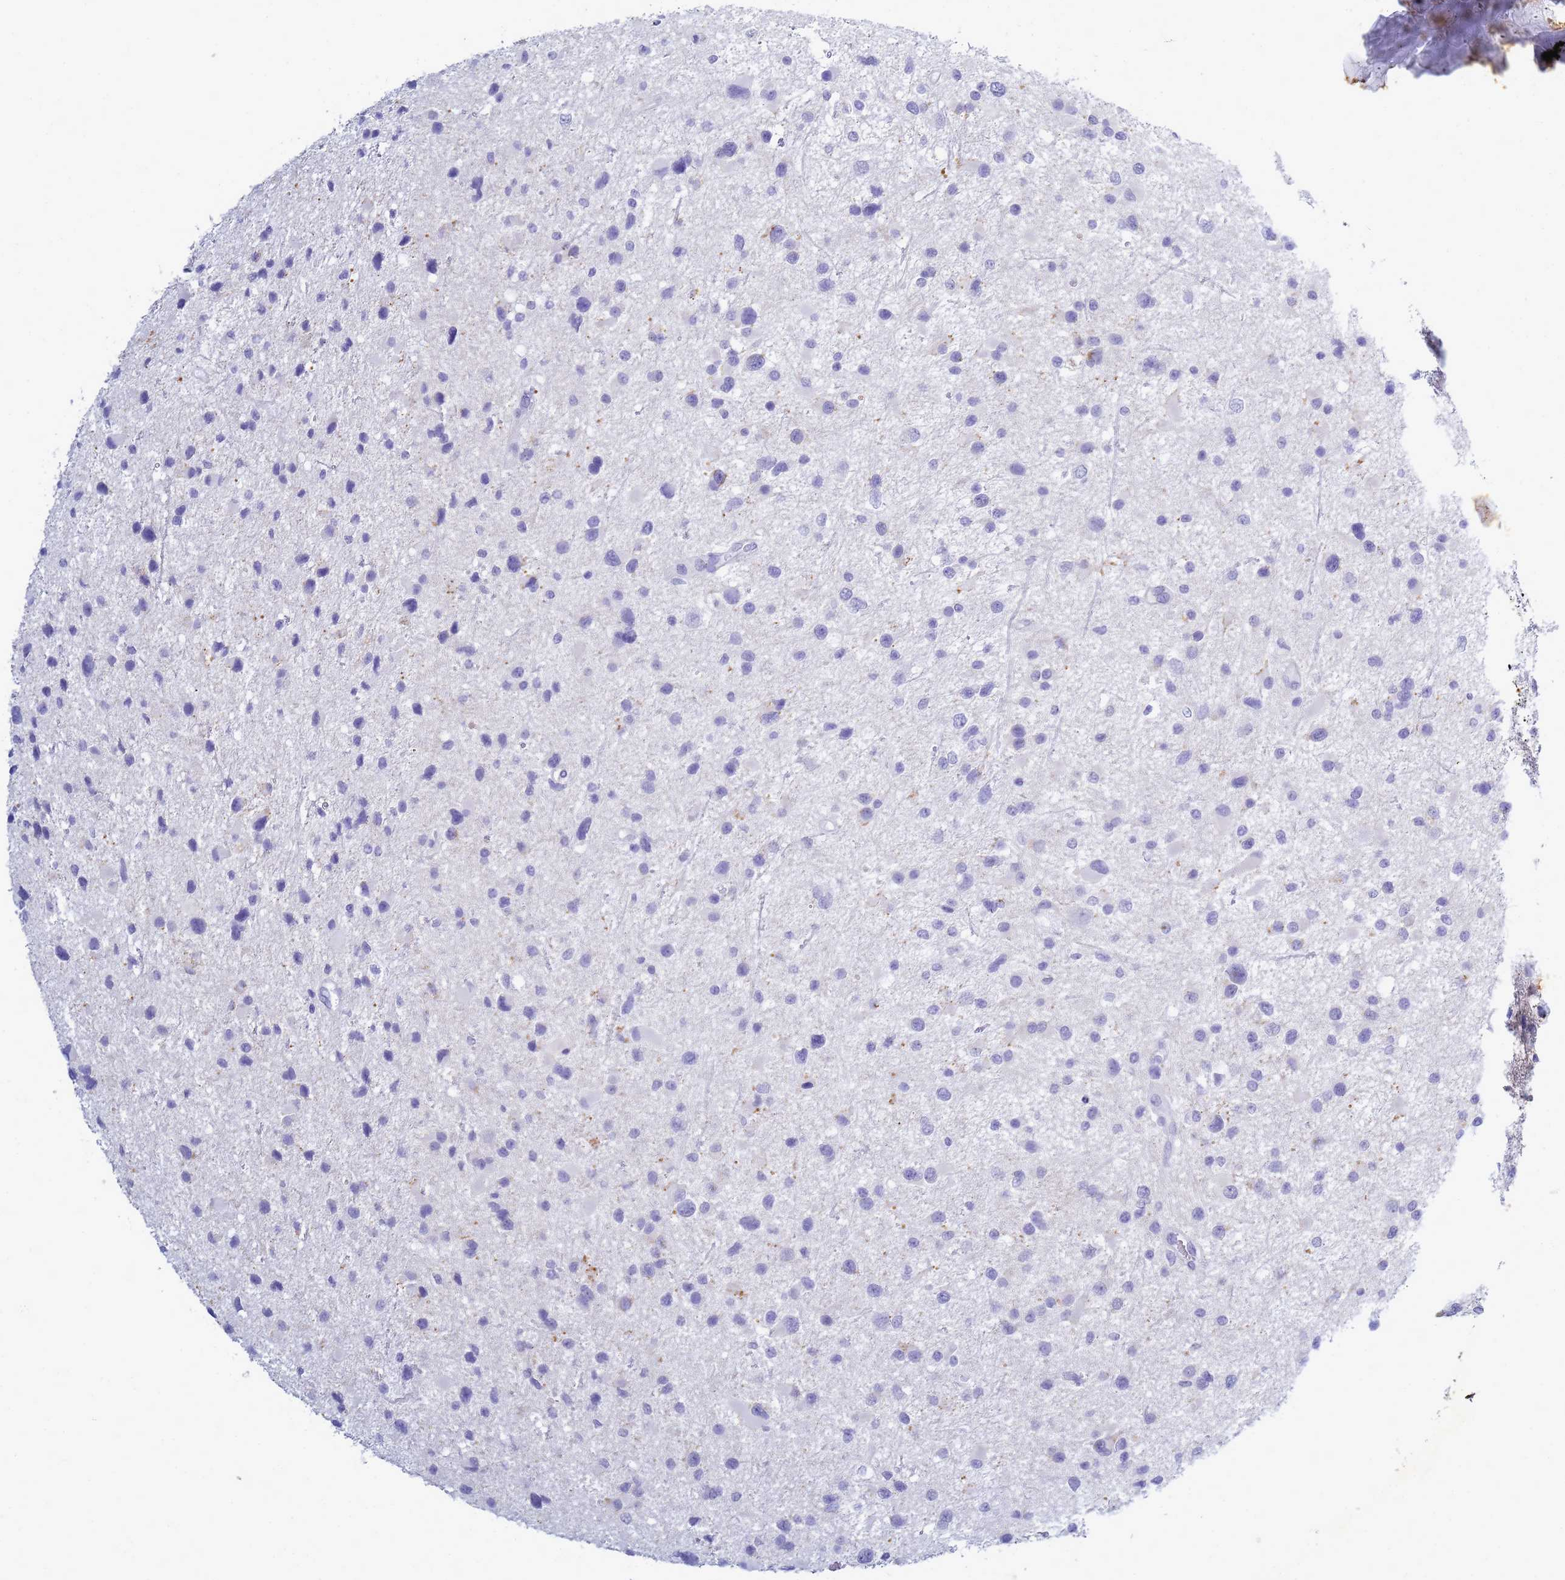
{"staining": {"intensity": "negative", "quantity": "none", "location": "none"}, "tissue": "glioma", "cell_type": "Tumor cells", "image_type": "cancer", "snomed": [{"axis": "morphology", "description": "Glioma, malignant, Low grade"}, {"axis": "topography", "description": "Brain"}], "caption": "A high-resolution micrograph shows immunohistochemistry (IHC) staining of malignant glioma (low-grade), which demonstrates no significant expression in tumor cells.", "gene": "B3GNT8", "patient": {"sex": "female", "age": 32}}